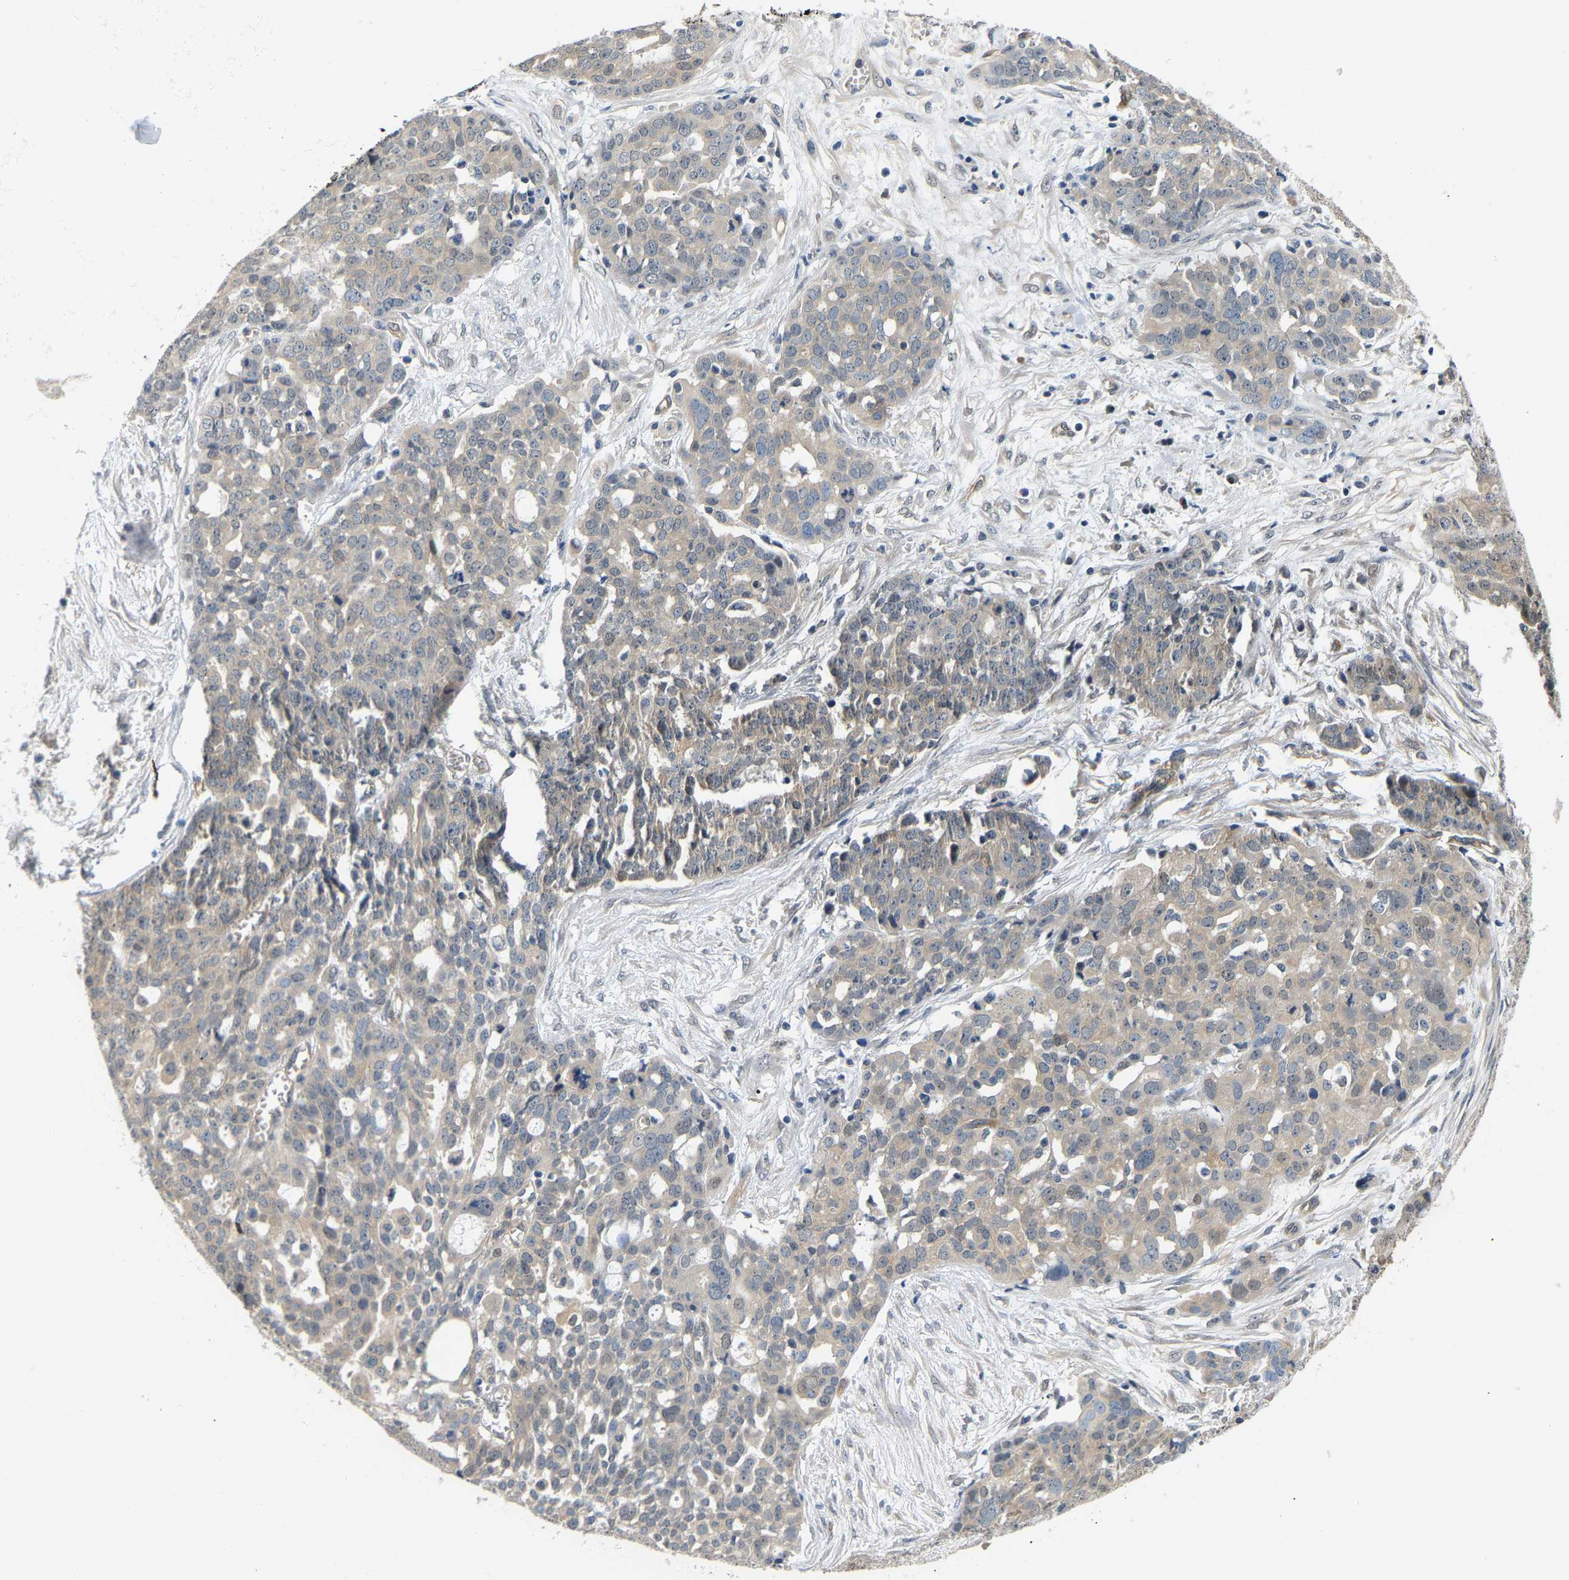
{"staining": {"intensity": "weak", "quantity": ">75%", "location": "cytoplasmic/membranous"}, "tissue": "ovarian cancer", "cell_type": "Tumor cells", "image_type": "cancer", "snomed": [{"axis": "morphology", "description": "Cystadenocarcinoma, serous, NOS"}, {"axis": "topography", "description": "Soft tissue"}, {"axis": "topography", "description": "Ovary"}], "caption": "Serous cystadenocarcinoma (ovarian) stained for a protein (brown) demonstrates weak cytoplasmic/membranous positive staining in about >75% of tumor cells.", "gene": "ARHGEF12", "patient": {"sex": "female", "age": 57}}